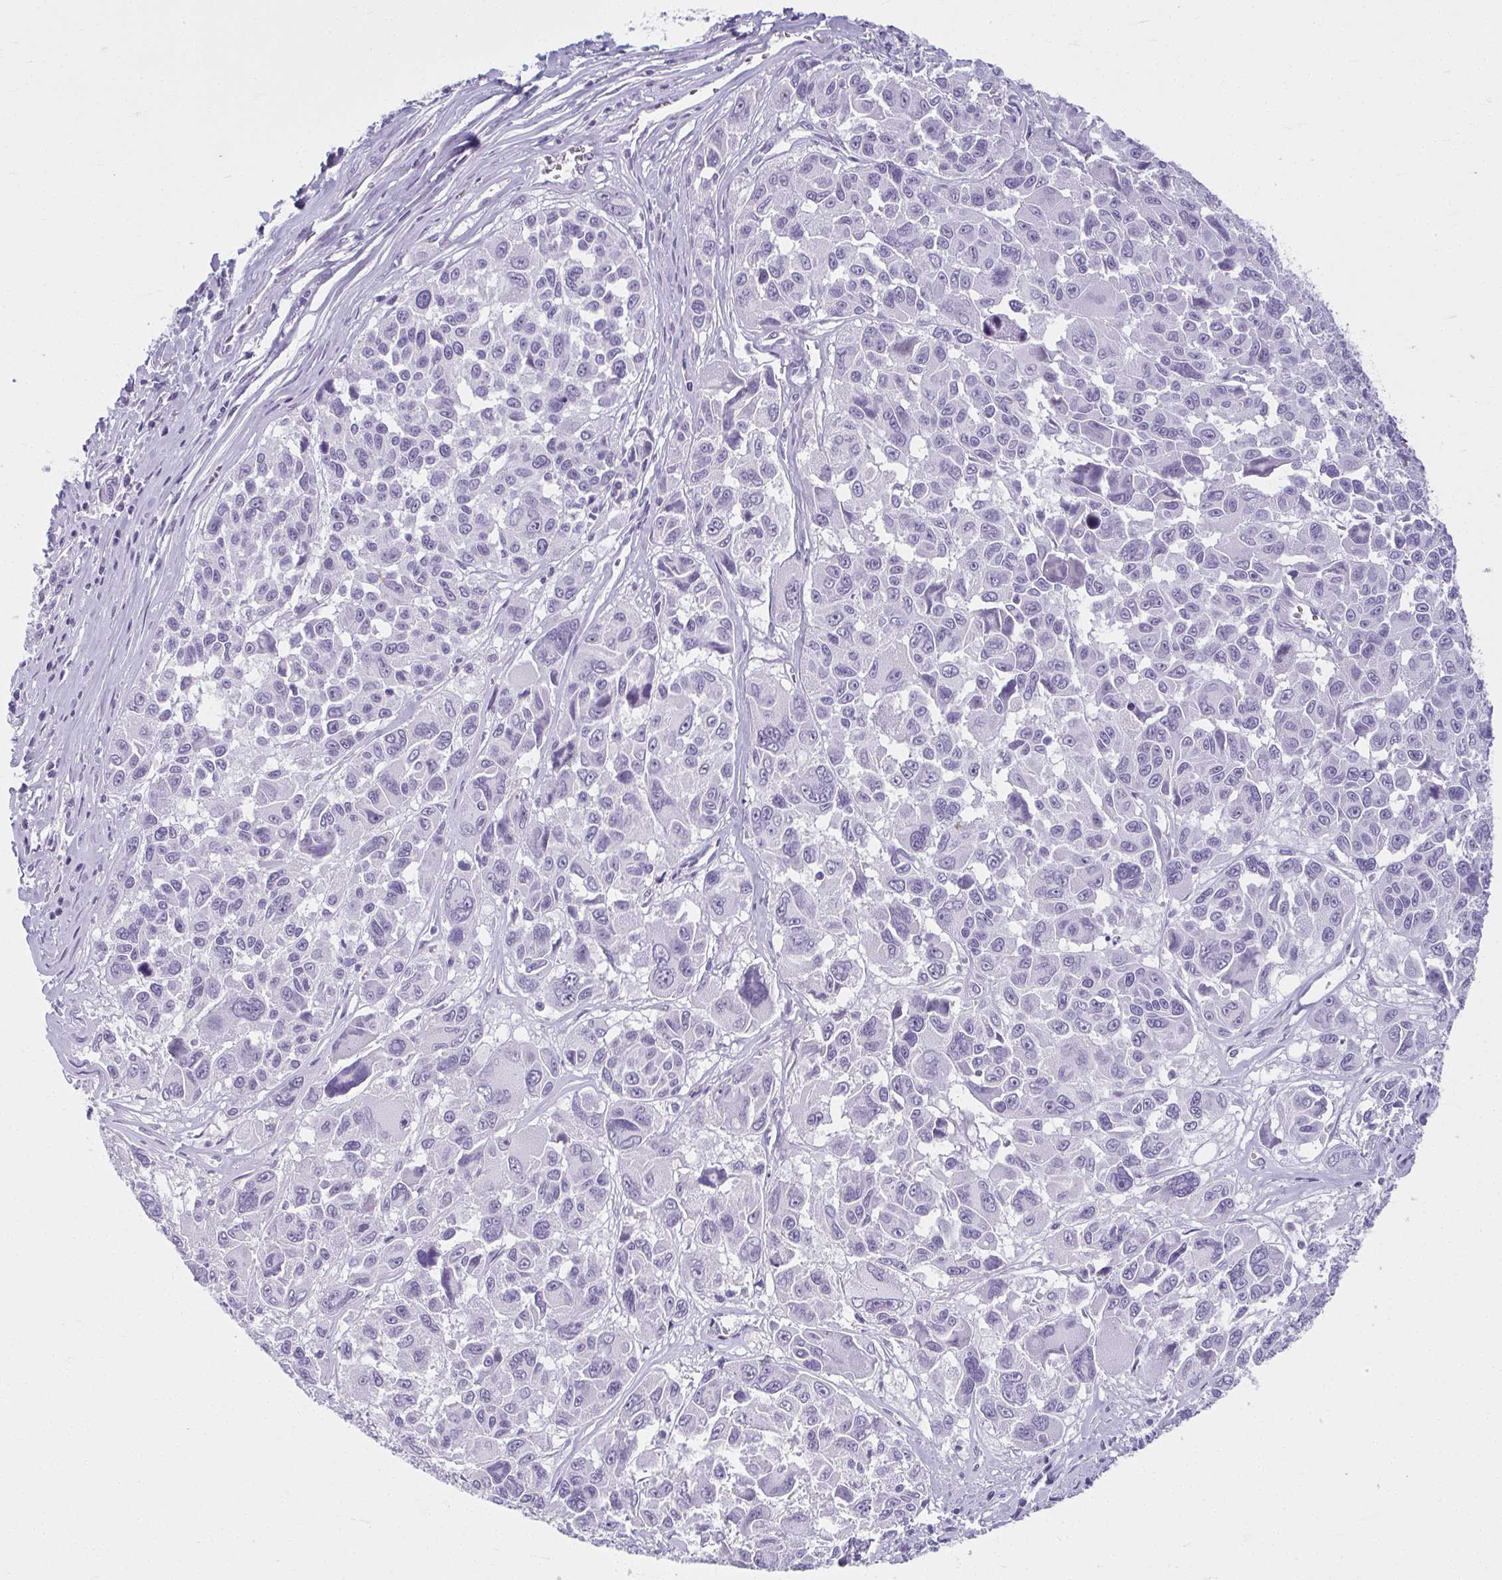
{"staining": {"intensity": "negative", "quantity": "none", "location": "none"}, "tissue": "melanoma", "cell_type": "Tumor cells", "image_type": "cancer", "snomed": [{"axis": "morphology", "description": "Malignant melanoma, NOS"}, {"axis": "topography", "description": "Skin"}], "caption": "DAB (3,3'-diaminobenzidine) immunohistochemical staining of human melanoma exhibits no significant expression in tumor cells.", "gene": "MOBP", "patient": {"sex": "female", "age": 66}}